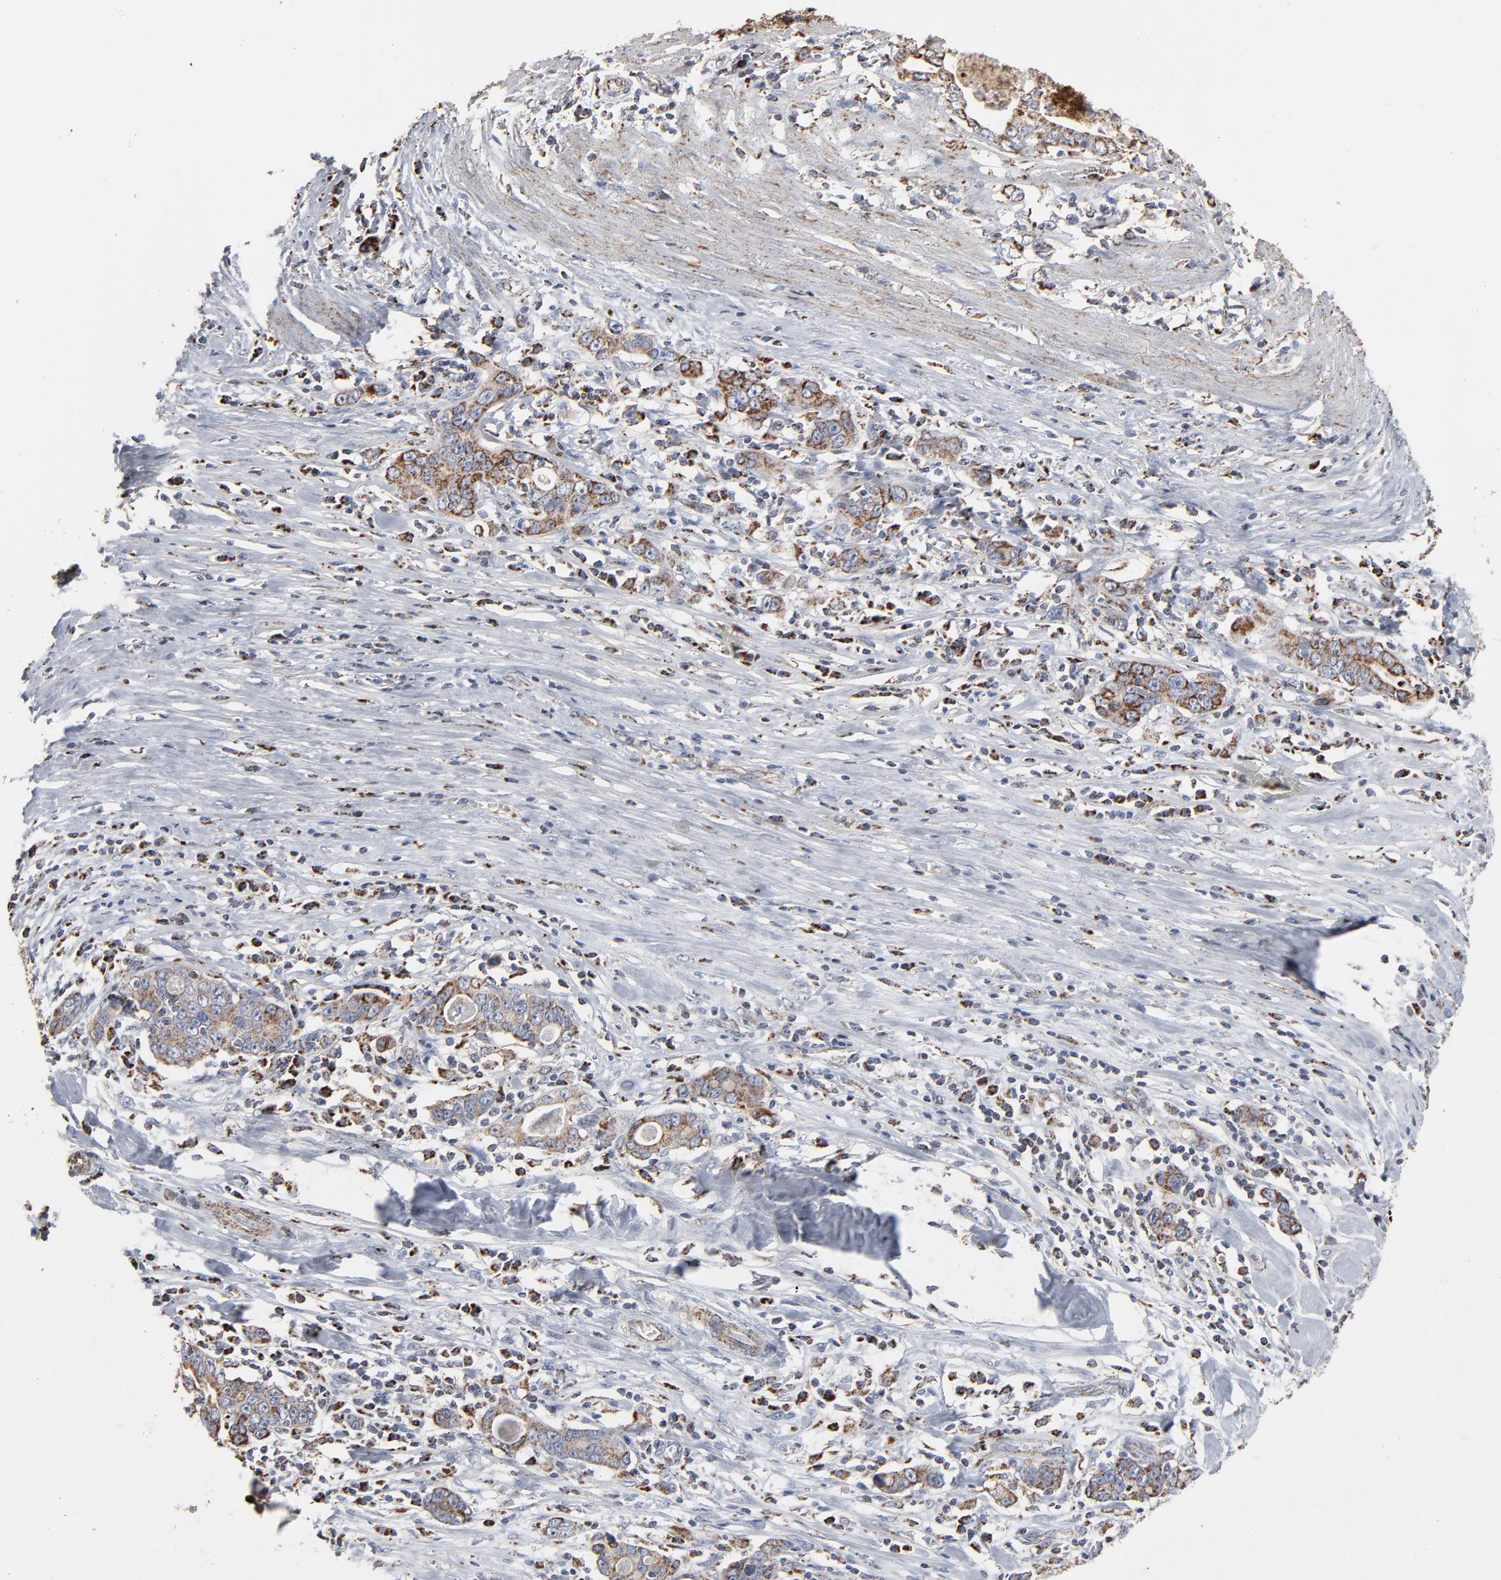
{"staining": {"intensity": "strong", "quantity": ">75%", "location": "cytoplasmic/membranous"}, "tissue": "stomach cancer", "cell_type": "Tumor cells", "image_type": "cancer", "snomed": [{"axis": "morphology", "description": "Adenocarcinoma, NOS"}, {"axis": "topography", "description": "Stomach, lower"}], "caption": "The photomicrograph reveals staining of stomach cancer (adenocarcinoma), revealing strong cytoplasmic/membranous protein positivity (brown color) within tumor cells.", "gene": "UQCRC1", "patient": {"sex": "female", "age": 72}}